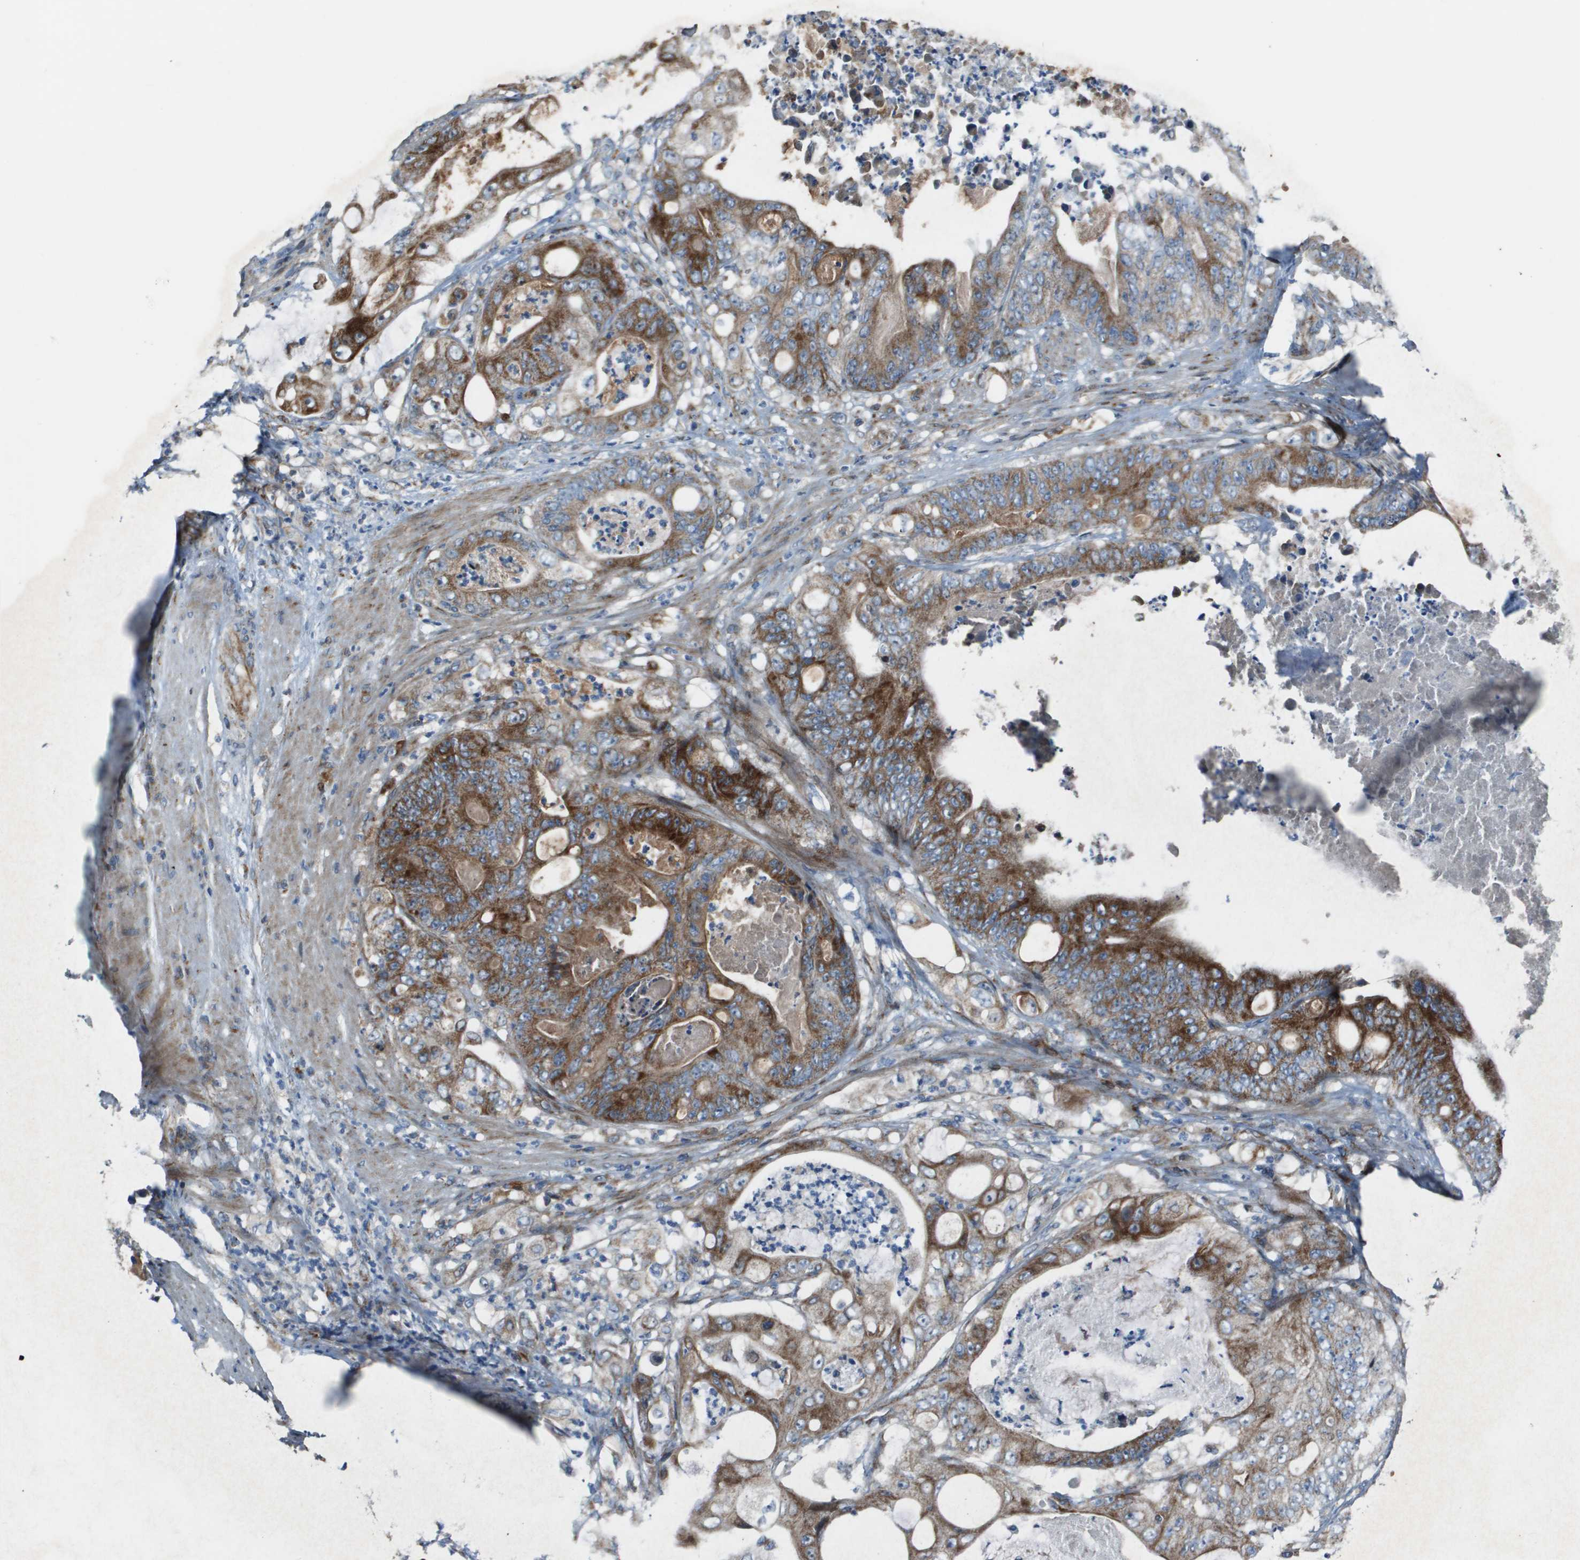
{"staining": {"intensity": "strong", "quantity": "25%-75%", "location": "cytoplasmic/membranous"}, "tissue": "stomach cancer", "cell_type": "Tumor cells", "image_type": "cancer", "snomed": [{"axis": "morphology", "description": "Adenocarcinoma, NOS"}, {"axis": "topography", "description": "Stomach"}], "caption": "Adenocarcinoma (stomach) tissue shows strong cytoplasmic/membranous expression in approximately 25%-75% of tumor cells, visualized by immunohistochemistry.", "gene": "MGAT3", "patient": {"sex": "female", "age": 73}}